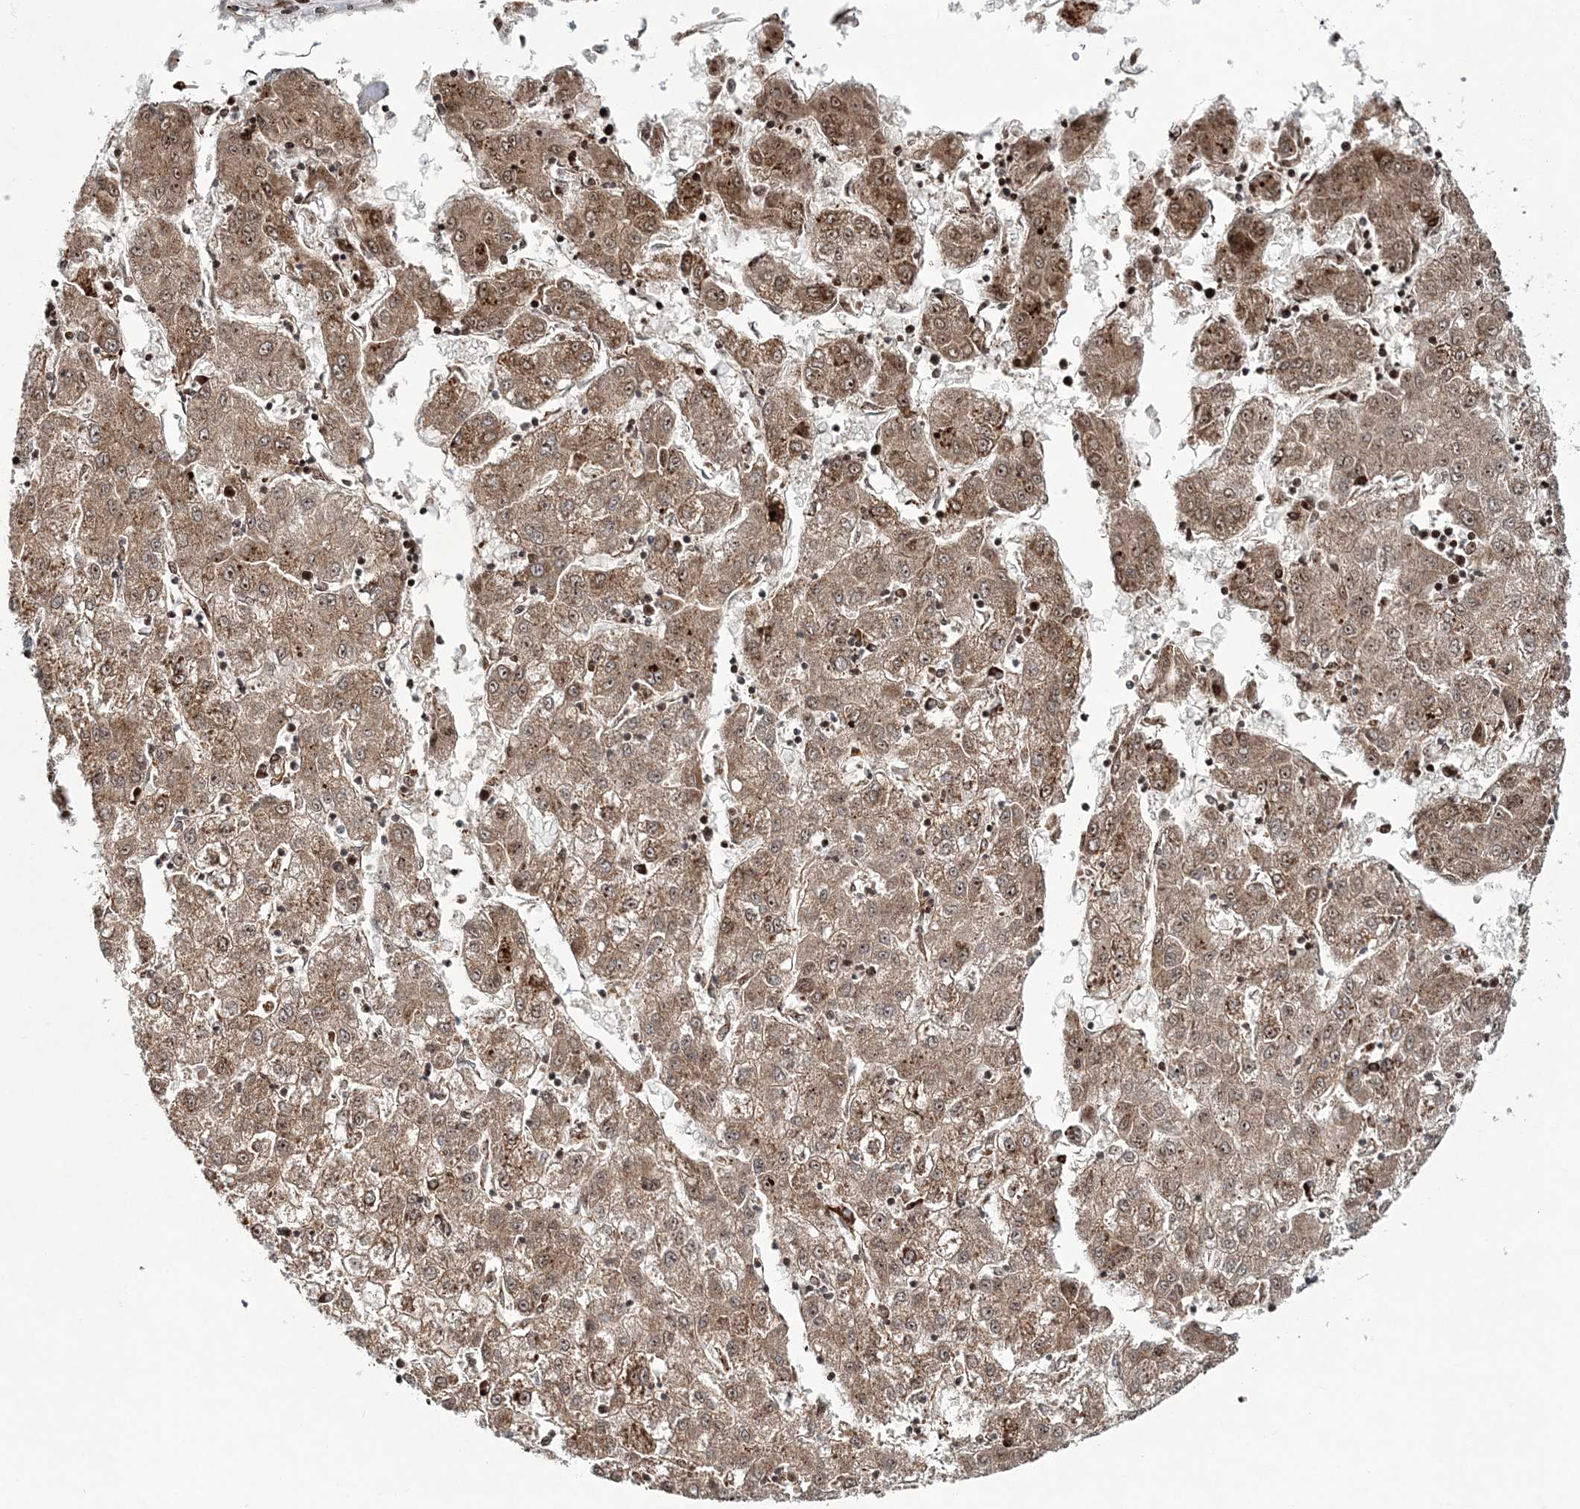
{"staining": {"intensity": "moderate", "quantity": ">75%", "location": "cytoplasmic/membranous"}, "tissue": "liver cancer", "cell_type": "Tumor cells", "image_type": "cancer", "snomed": [{"axis": "morphology", "description": "Carcinoma, Hepatocellular, NOS"}, {"axis": "topography", "description": "Liver"}], "caption": "Tumor cells show medium levels of moderate cytoplasmic/membranous expression in approximately >75% of cells in liver cancer (hepatocellular carcinoma).", "gene": "MAN1A2", "patient": {"sex": "male", "age": 72}}